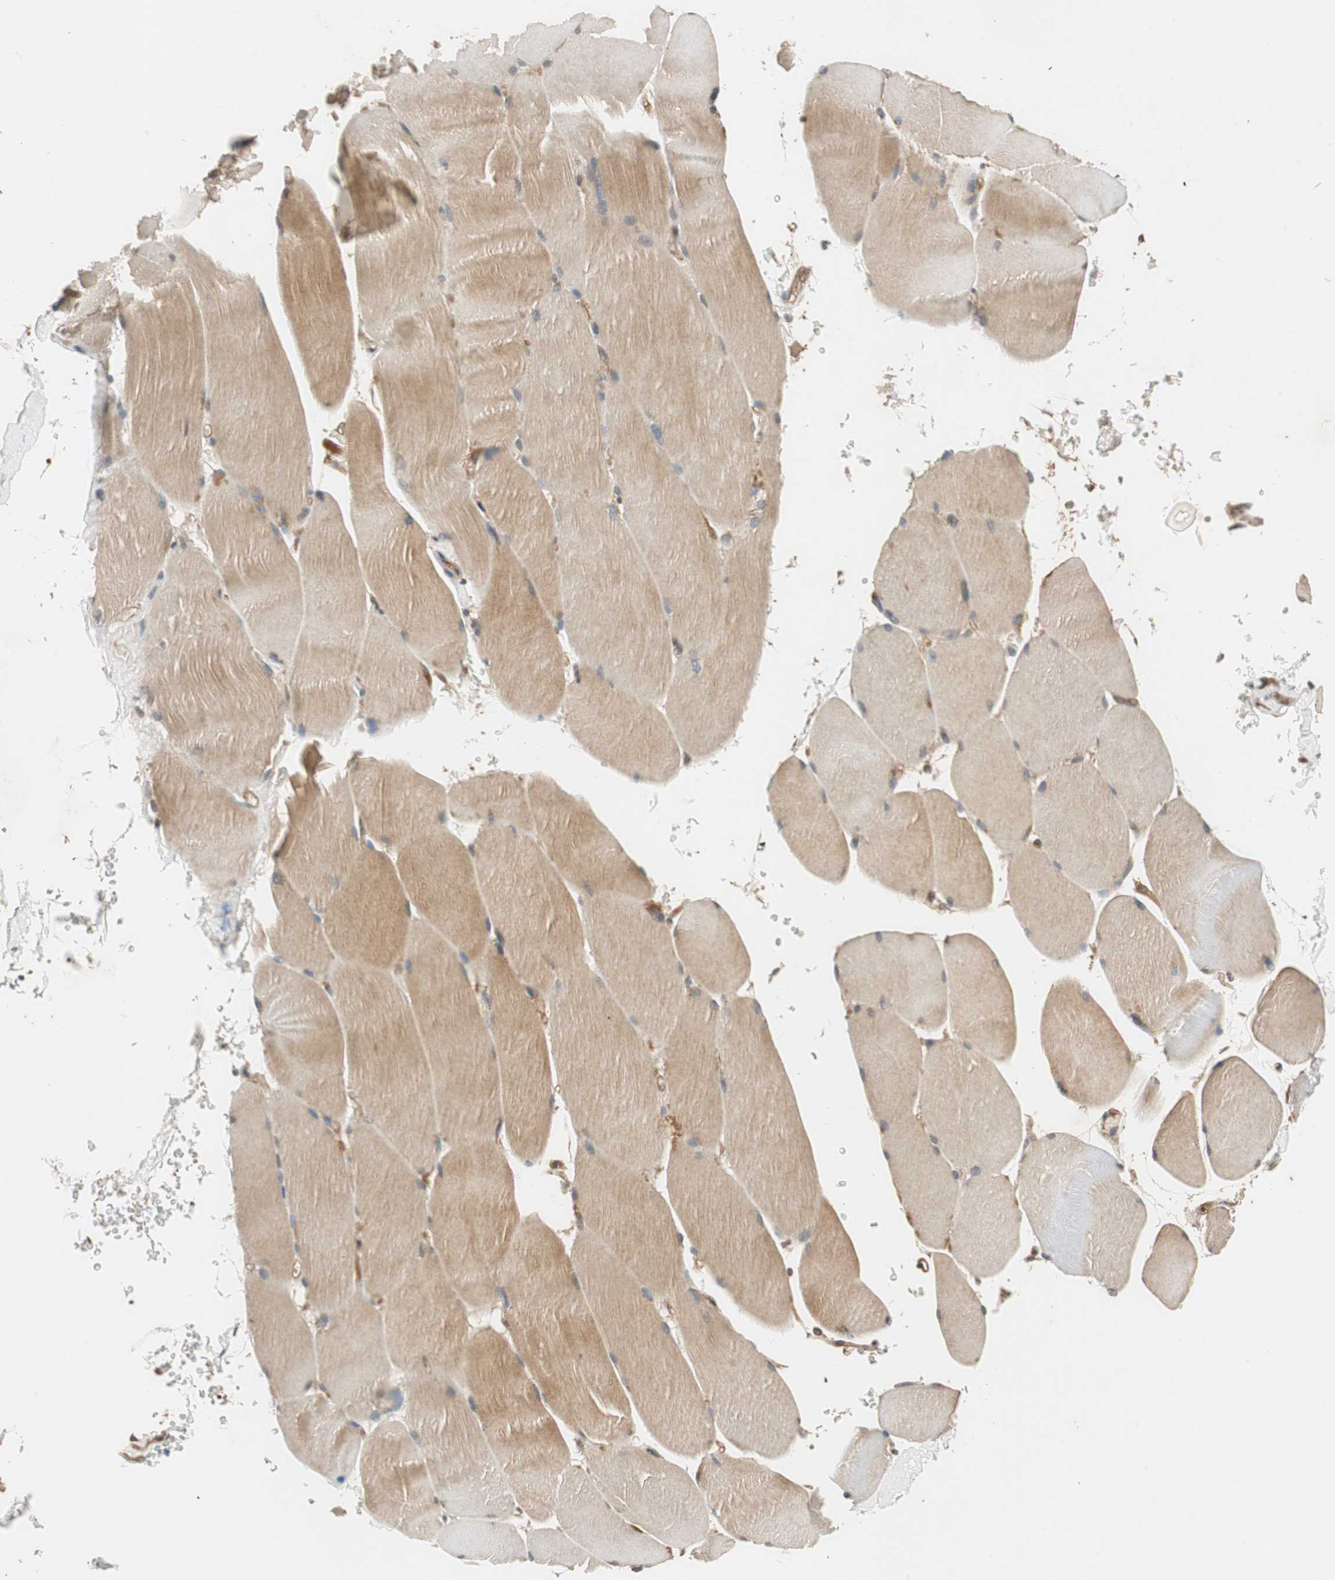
{"staining": {"intensity": "moderate", "quantity": ">75%", "location": "cytoplasmic/membranous"}, "tissue": "skeletal muscle", "cell_type": "Myocytes", "image_type": "normal", "snomed": [{"axis": "morphology", "description": "Normal tissue, NOS"}, {"axis": "topography", "description": "Skin"}, {"axis": "topography", "description": "Skeletal muscle"}], "caption": "This image shows immunohistochemistry (IHC) staining of benign human skeletal muscle, with medium moderate cytoplasmic/membranous staining in approximately >75% of myocytes.", "gene": "GCLM", "patient": {"sex": "male", "age": 83}}